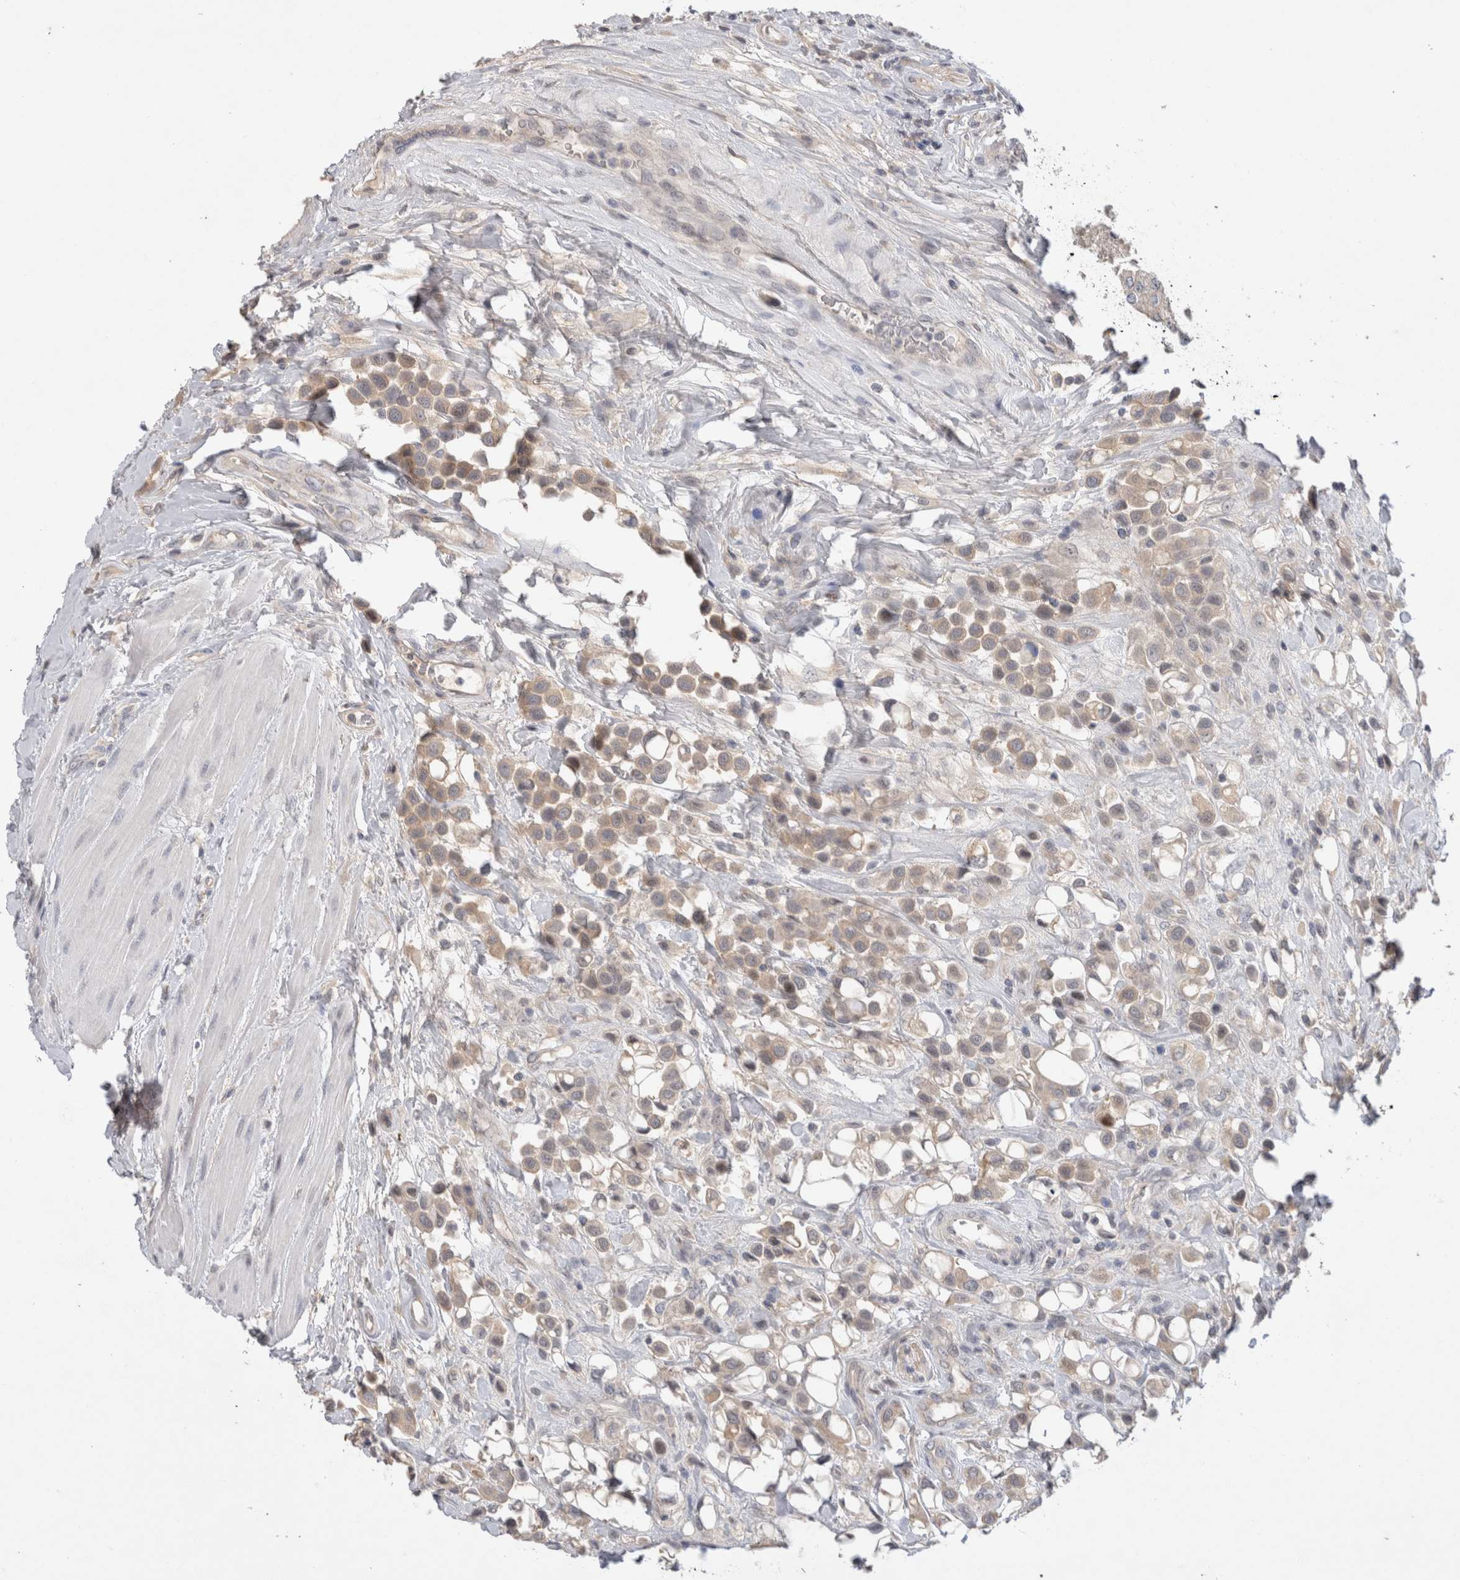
{"staining": {"intensity": "weak", "quantity": ">75%", "location": "cytoplasmic/membranous"}, "tissue": "urothelial cancer", "cell_type": "Tumor cells", "image_type": "cancer", "snomed": [{"axis": "morphology", "description": "Urothelial carcinoma, High grade"}, {"axis": "topography", "description": "Urinary bladder"}], "caption": "The histopathology image shows staining of urothelial cancer, revealing weak cytoplasmic/membranous protein positivity (brown color) within tumor cells.", "gene": "CERS3", "patient": {"sex": "male", "age": 50}}